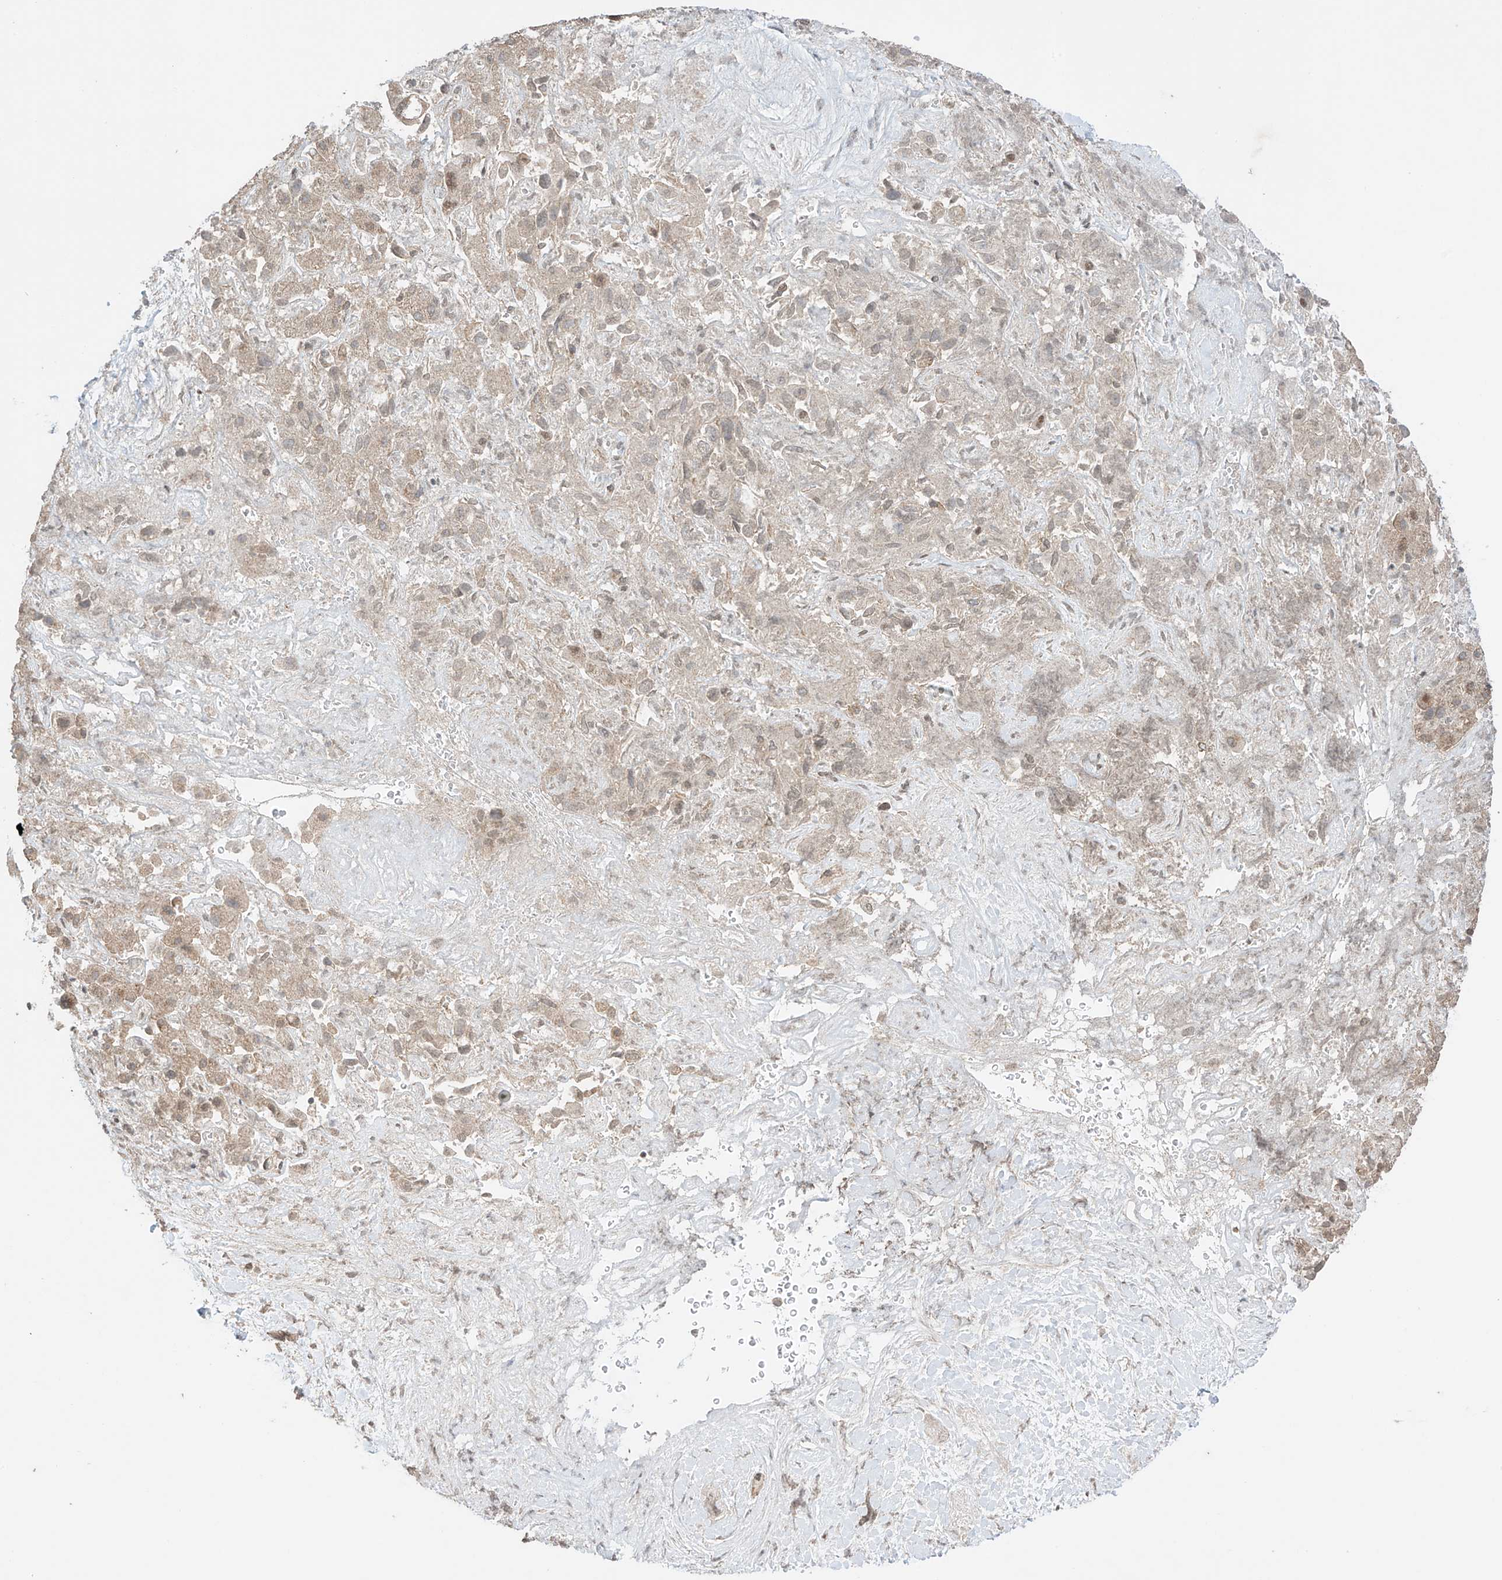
{"staining": {"intensity": "moderate", "quantity": "25%-75%", "location": "cytoplasmic/membranous,nuclear"}, "tissue": "liver cancer", "cell_type": "Tumor cells", "image_type": "cancer", "snomed": [{"axis": "morphology", "description": "Cholangiocarcinoma"}, {"axis": "topography", "description": "Liver"}], "caption": "Liver cancer was stained to show a protein in brown. There is medium levels of moderate cytoplasmic/membranous and nuclear positivity in approximately 25%-75% of tumor cells.", "gene": "TTLL5", "patient": {"sex": "female", "age": 52}}